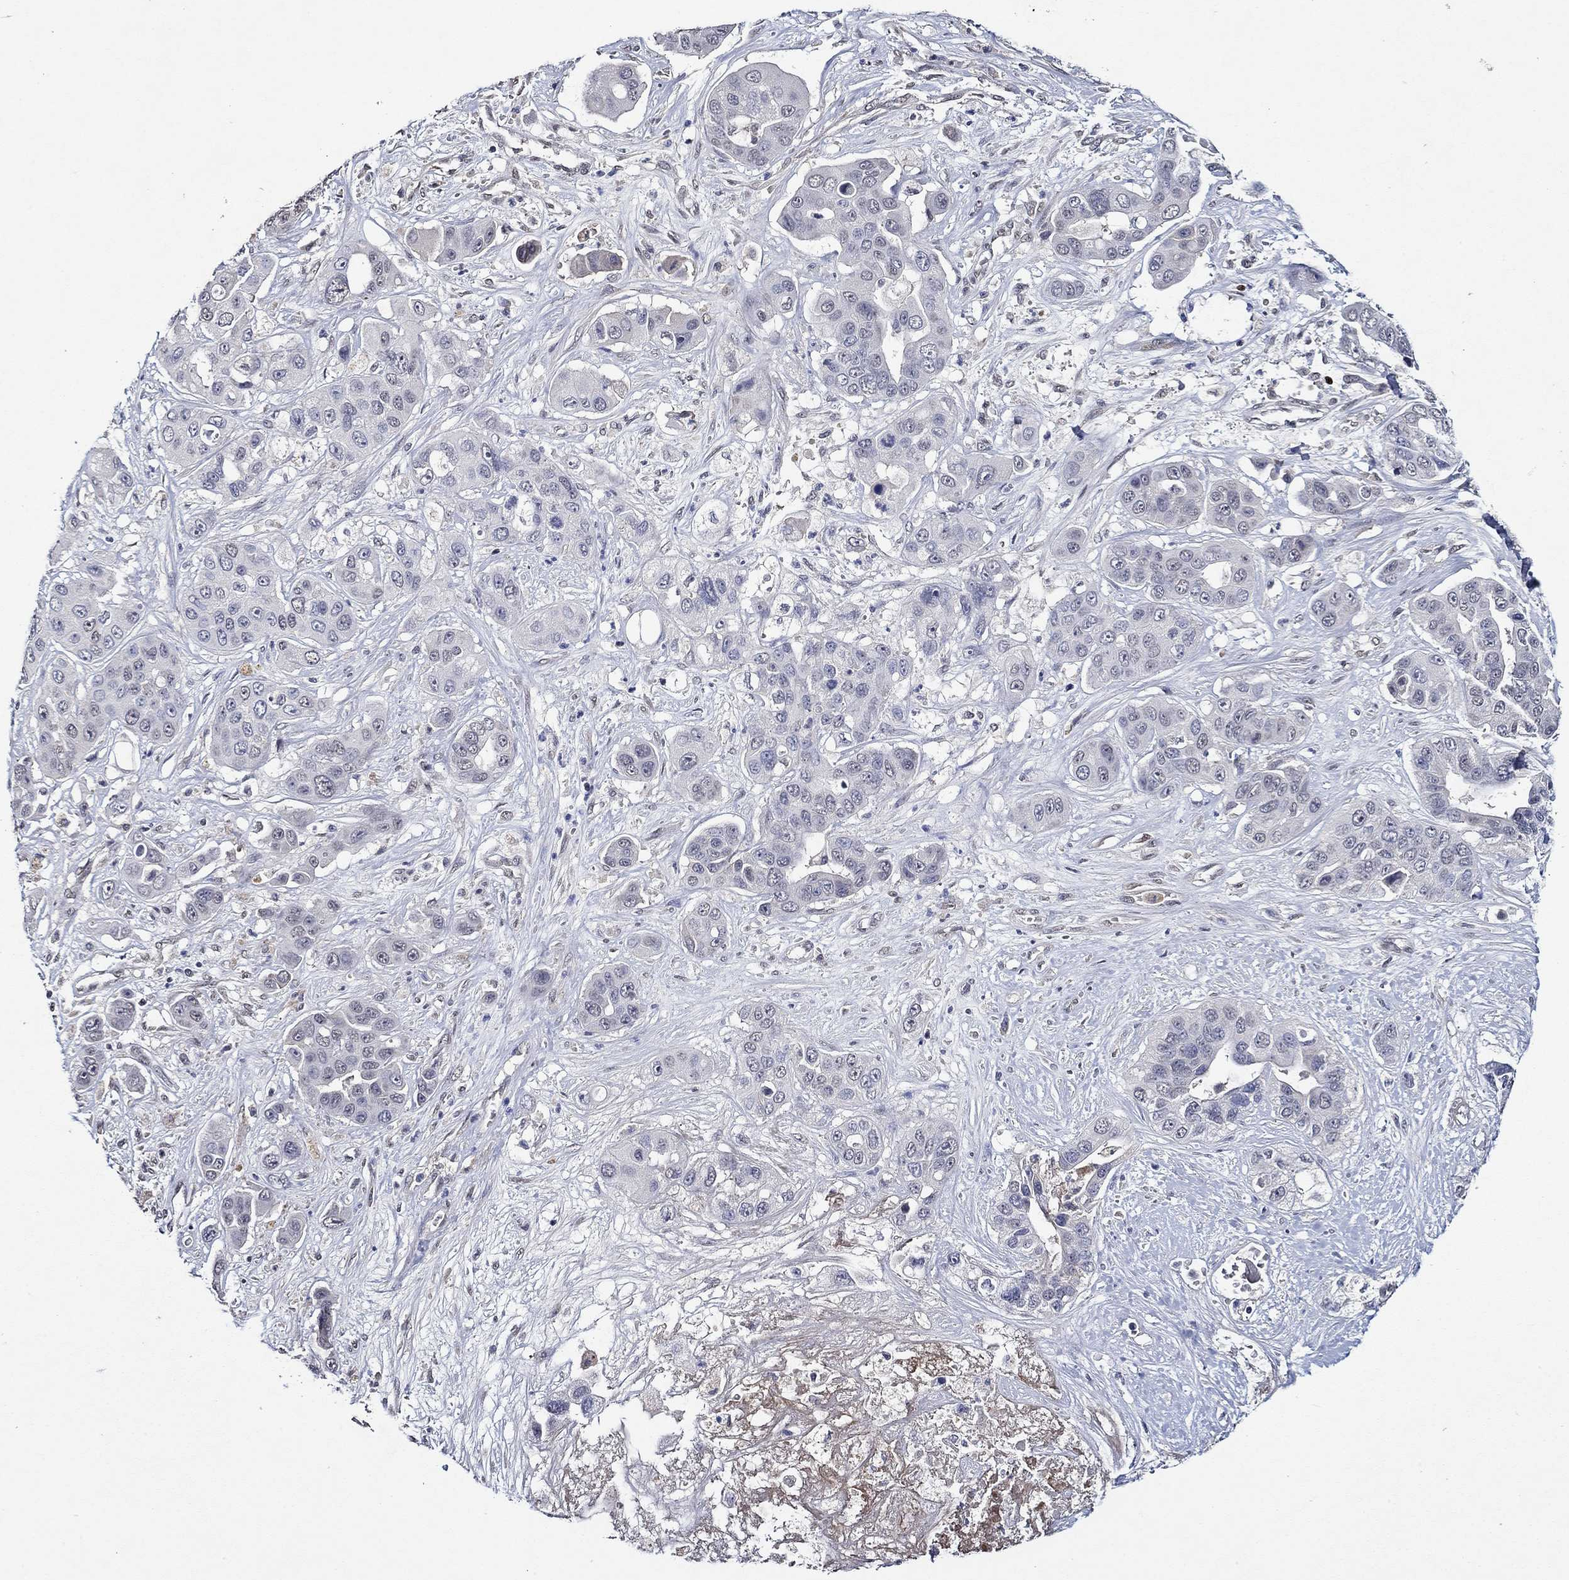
{"staining": {"intensity": "negative", "quantity": "none", "location": "none"}, "tissue": "liver cancer", "cell_type": "Tumor cells", "image_type": "cancer", "snomed": [{"axis": "morphology", "description": "Cholangiocarcinoma"}, {"axis": "topography", "description": "Liver"}], "caption": "Immunohistochemical staining of human liver cancer (cholangiocarcinoma) exhibits no significant staining in tumor cells.", "gene": "GATA2", "patient": {"sex": "female", "age": 52}}